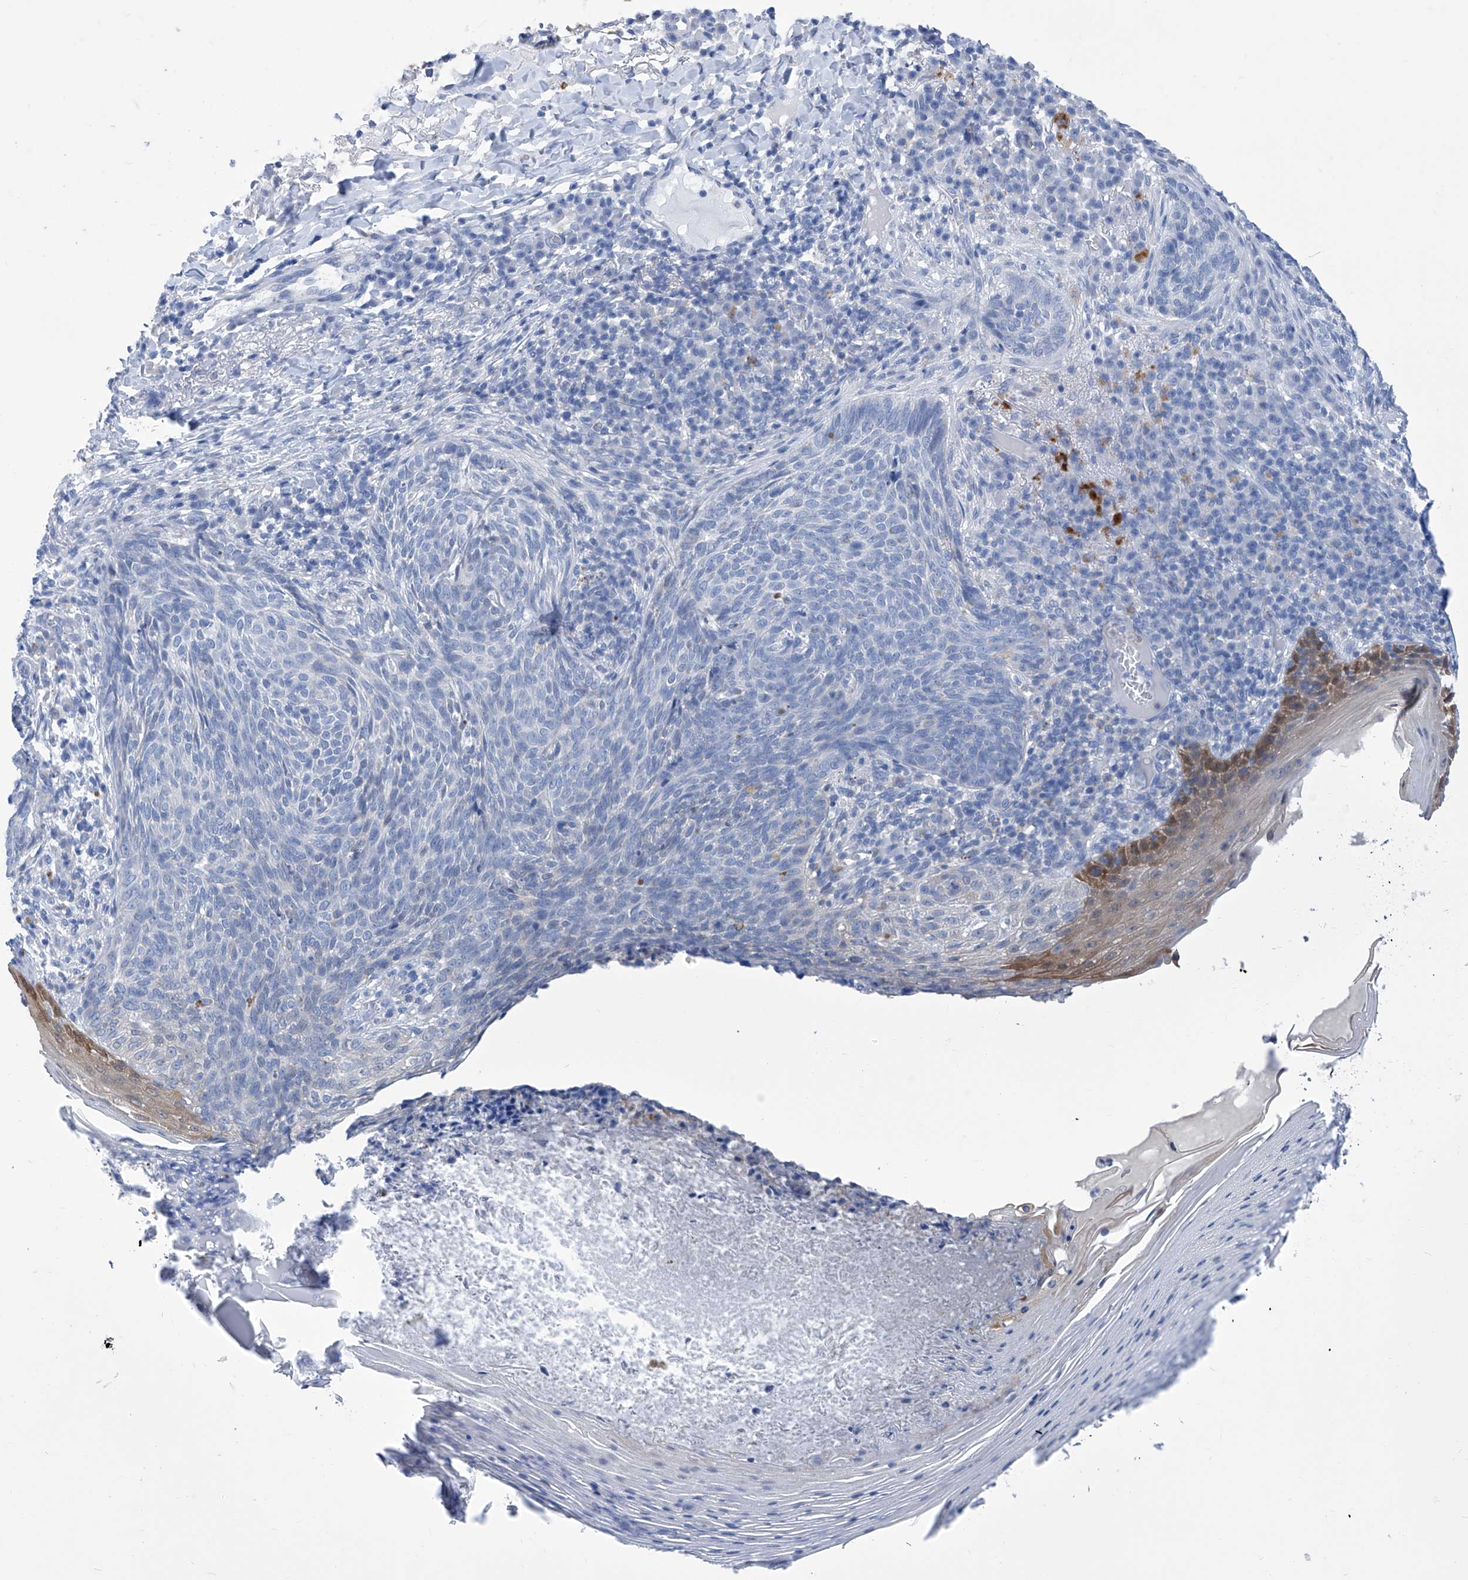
{"staining": {"intensity": "negative", "quantity": "none", "location": "none"}, "tissue": "skin cancer", "cell_type": "Tumor cells", "image_type": "cancer", "snomed": [{"axis": "morphology", "description": "Basal cell carcinoma"}, {"axis": "topography", "description": "Skin"}], "caption": "Tumor cells are negative for brown protein staining in skin basal cell carcinoma.", "gene": "IMPA2", "patient": {"sex": "male", "age": 85}}